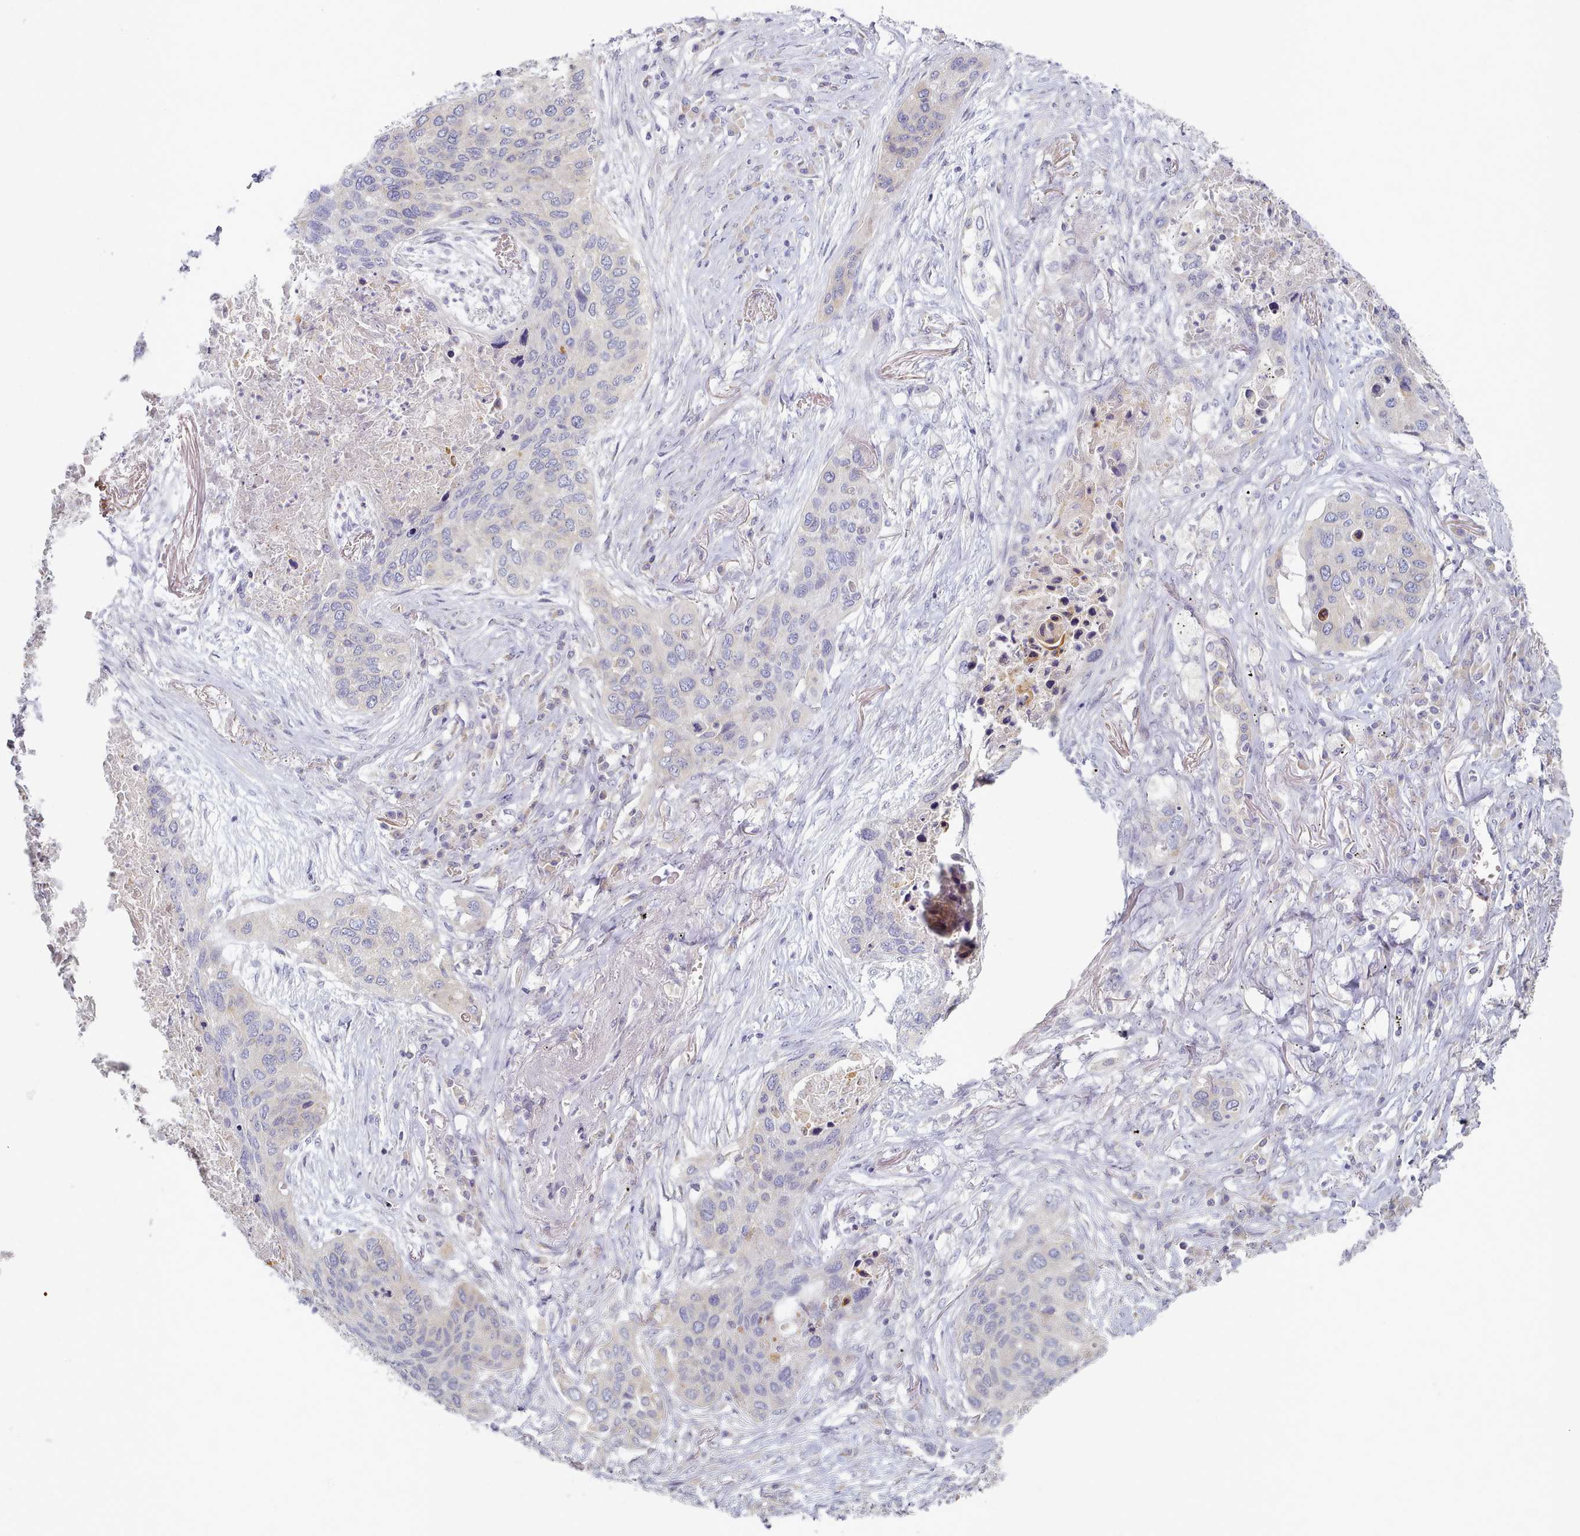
{"staining": {"intensity": "negative", "quantity": "none", "location": "none"}, "tissue": "lung cancer", "cell_type": "Tumor cells", "image_type": "cancer", "snomed": [{"axis": "morphology", "description": "Squamous cell carcinoma, NOS"}, {"axis": "topography", "description": "Lung"}], "caption": "The immunohistochemistry (IHC) image has no significant staining in tumor cells of lung cancer tissue. (DAB immunohistochemistry (IHC) visualized using brightfield microscopy, high magnification).", "gene": "TYW1B", "patient": {"sex": "female", "age": 63}}